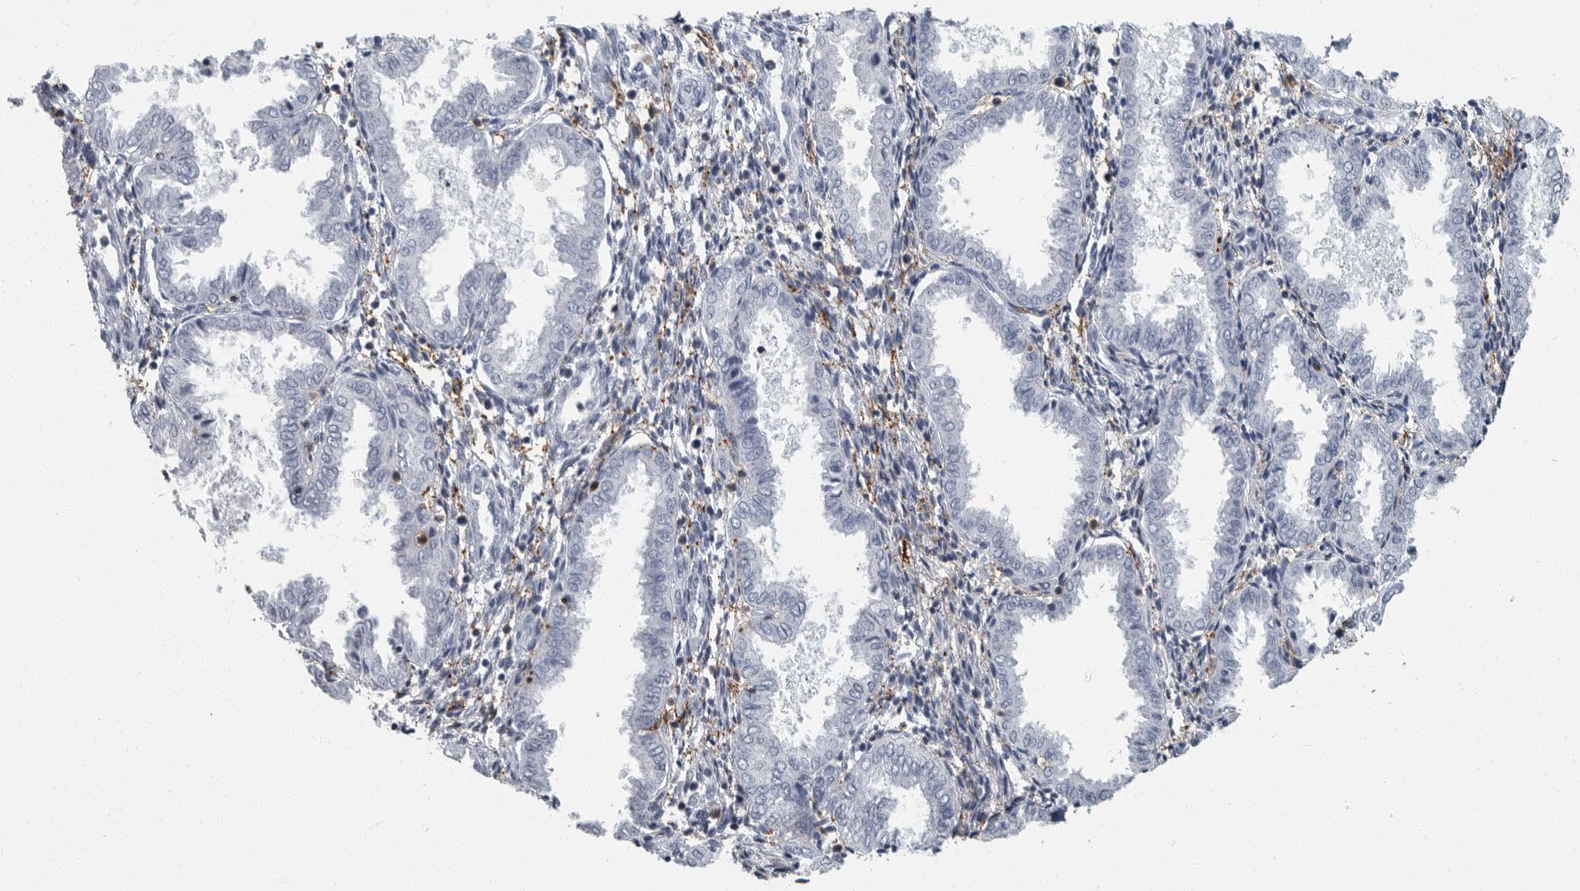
{"staining": {"intensity": "negative", "quantity": "none", "location": "none"}, "tissue": "endometrium", "cell_type": "Cells in endometrial stroma", "image_type": "normal", "snomed": [{"axis": "morphology", "description": "Normal tissue, NOS"}, {"axis": "topography", "description": "Endometrium"}], "caption": "This micrograph is of unremarkable endometrium stained with immunohistochemistry (IHC) to label a protein in brown with the nuclei are counter-stained blue. There is no staining in cells in endometrial stroma.", "gene": "FCER1G", "patient": {"sex": "female", "age": 33}}